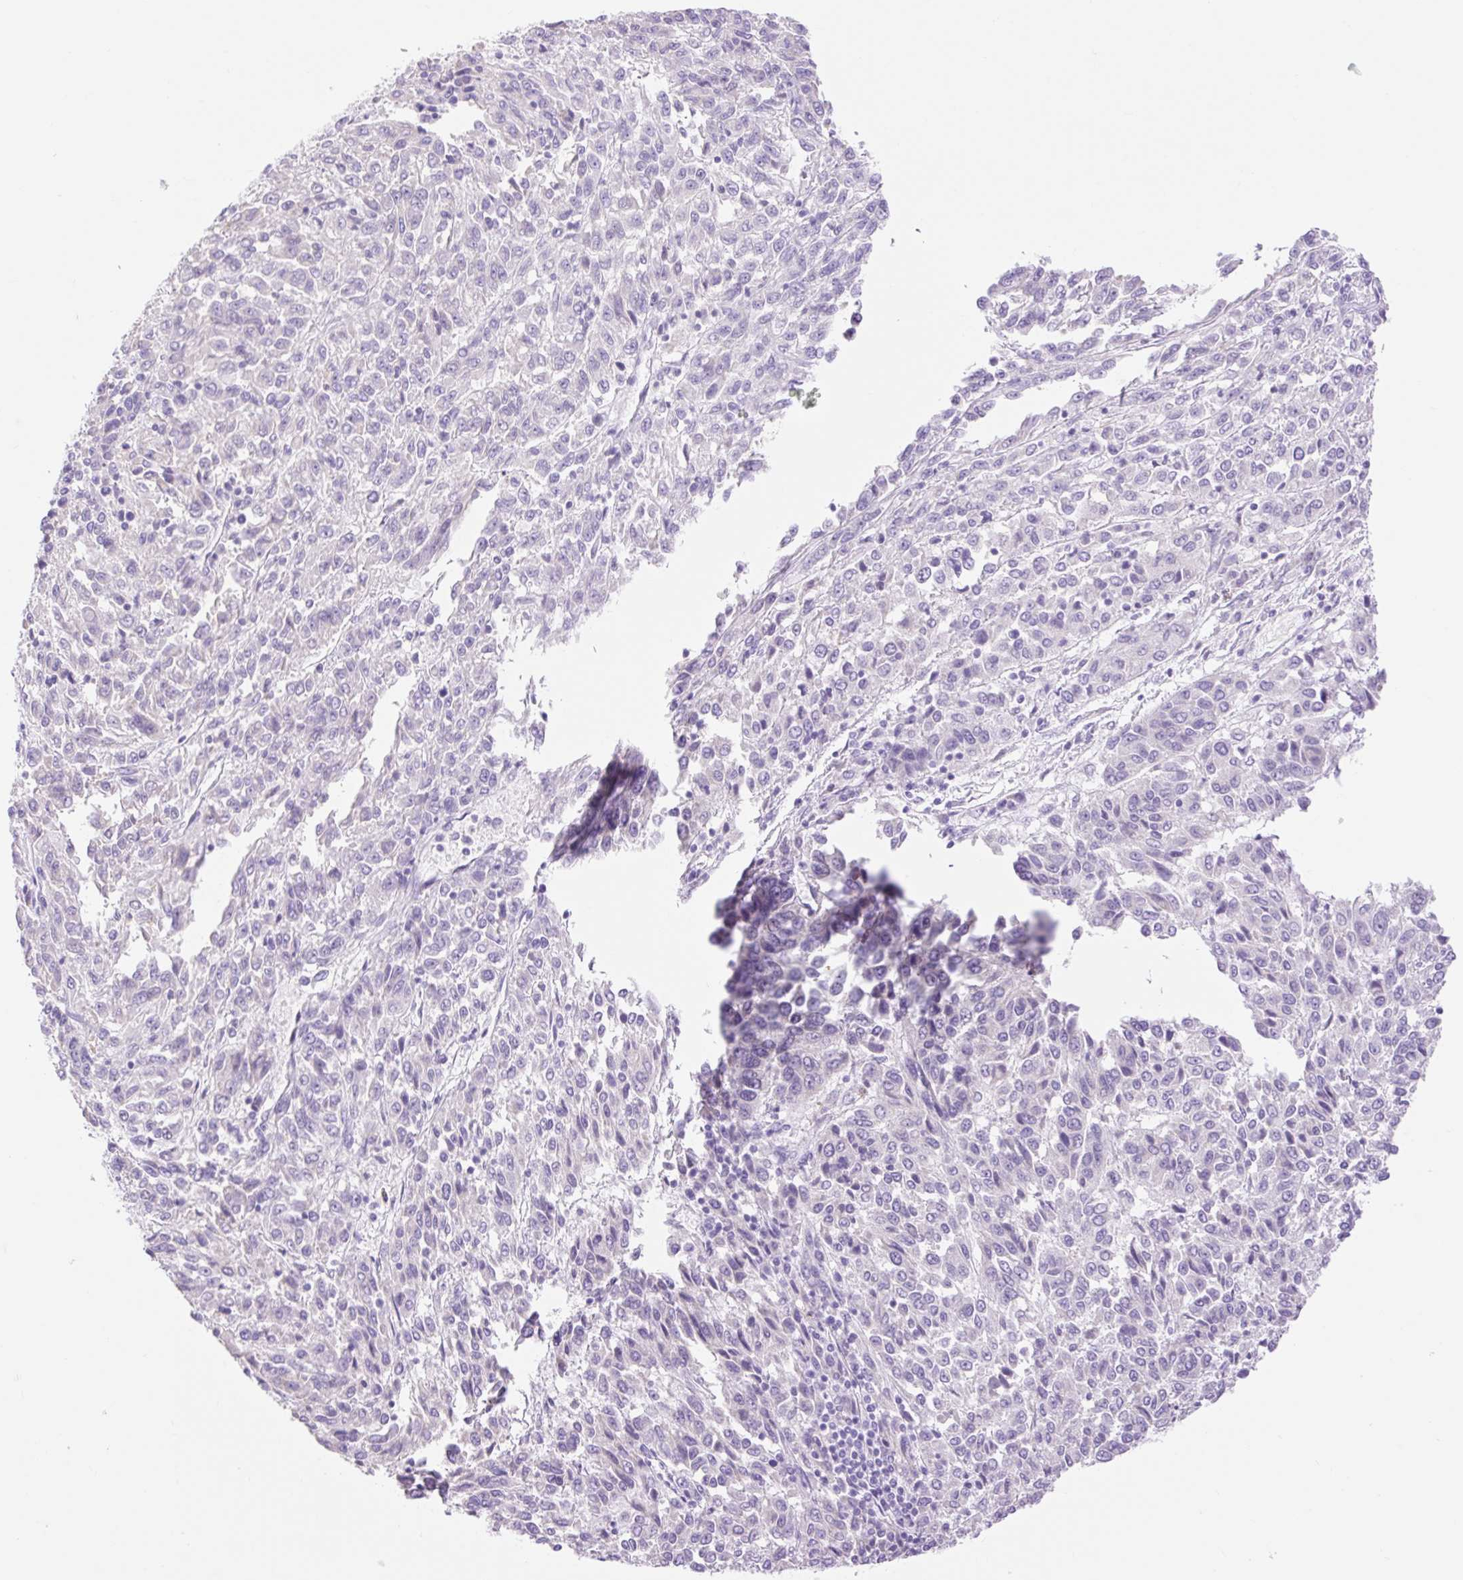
{"staining": {"intensity": "negative", "quantity": "none", "location": "none"}, "tissue": "melanoma", "cell_type": "Tumor cells", "image_type": "cancer", "snomed": [{"axis": "morphology", "description": "Malignant melanoma, Metastatic site"}, {"axis": "topography", "description": "Lung"}], "caption": "This histopathology image is of melanoma stained with immunohistochemistry (IHC) to label a protein in brown with the nuclei are counter-stained blue. There is no expression in tumor cells.", "gene": "SLC25A40", "patient": {"sex": "male", "age": 64}}